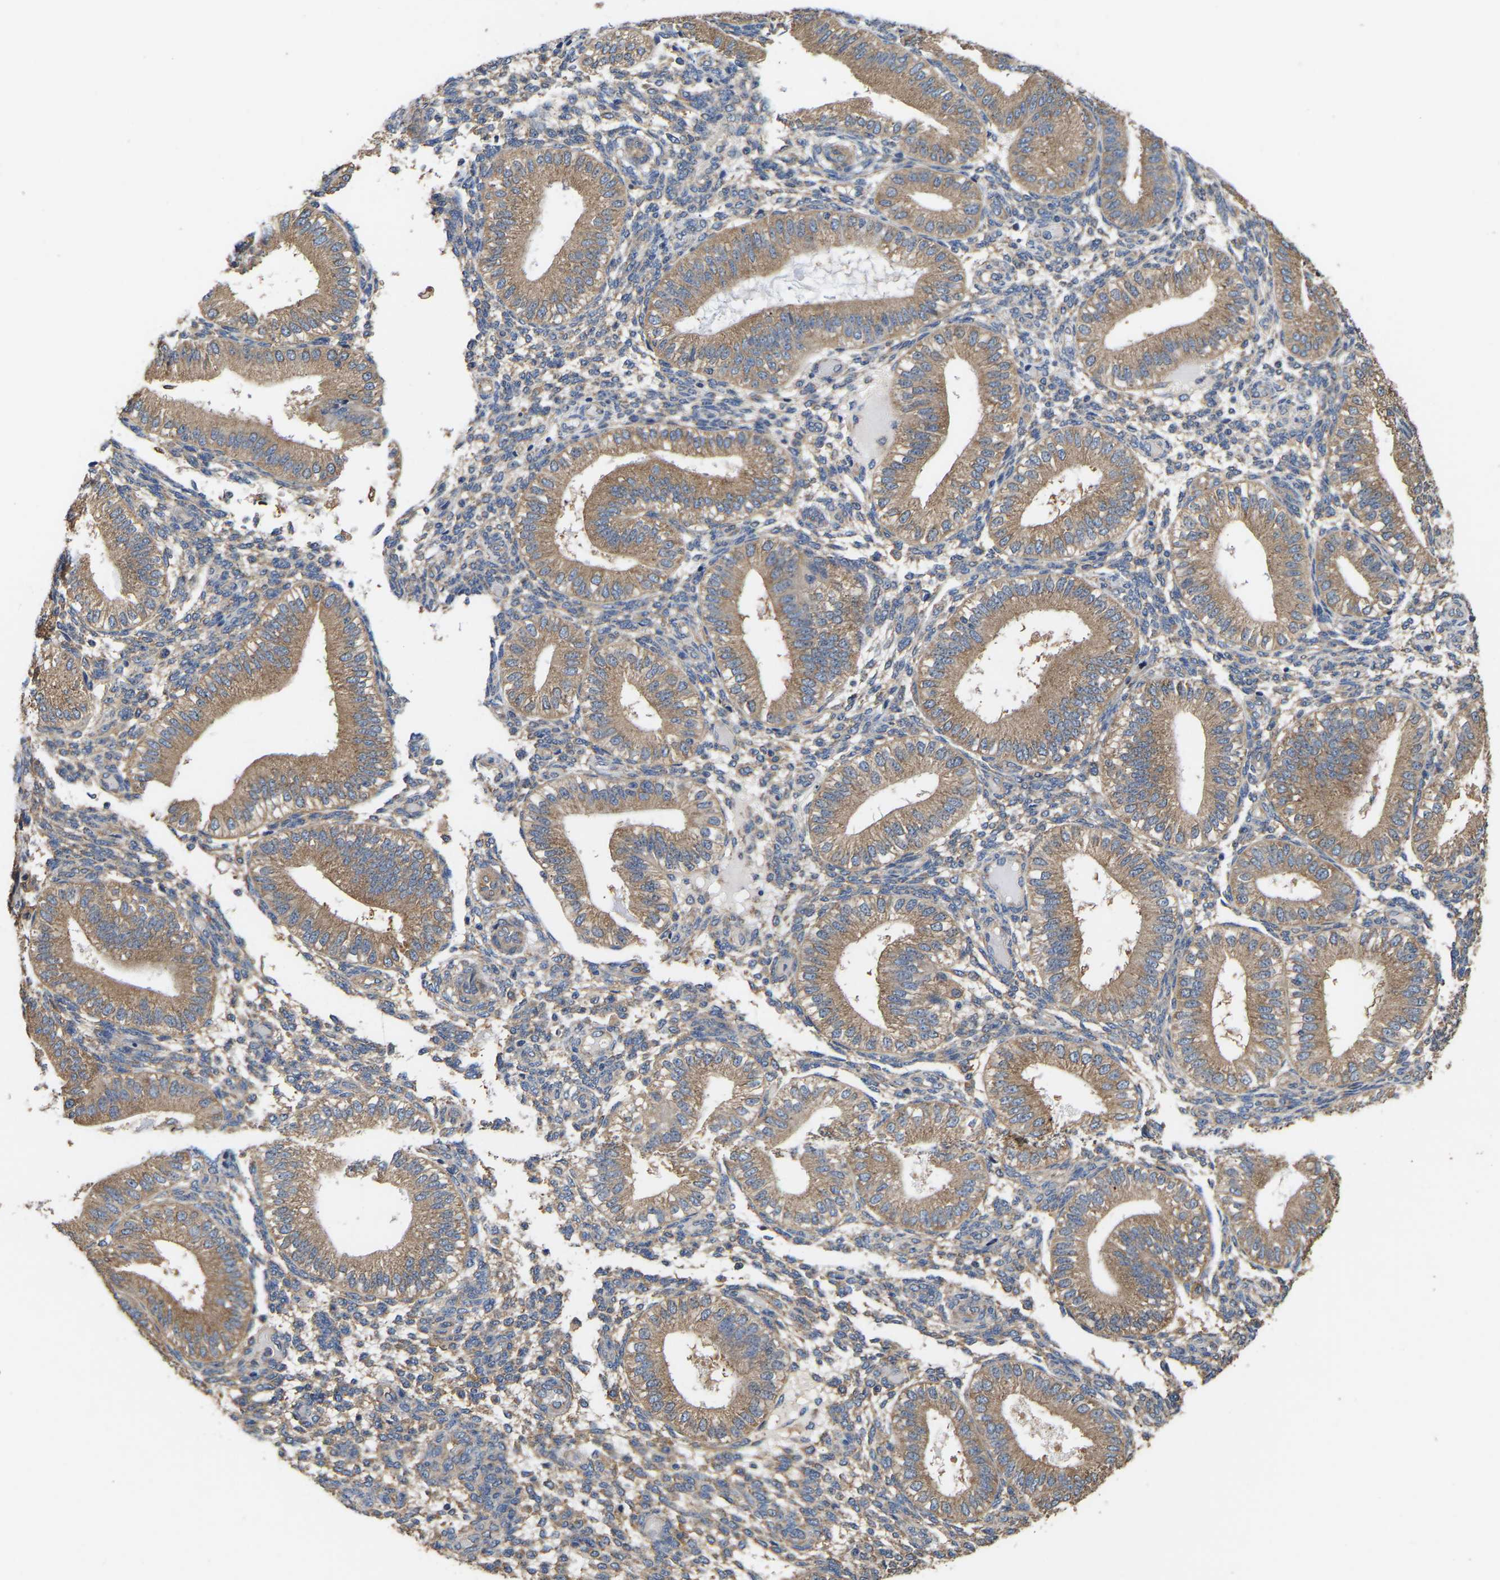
{"staining": {"intensity": "weak", "quantity": "25%-75%", "location": "cytoplasmic/membranous"}, "tissue": "endometrium", "cell_type": "Cells in endometrial stroma", "image_type": "normal", "snomed": [{"axis": "morphology", "description": "Normal tissue, NOS"}, {"axis": "topography", "description": "Endometrium"}], "caption": "Cells in endometrial stroma exhibit weak cytoplasmic/membranous staining in about 25%-75% of cells in normal endometrium.", "gene": "AIMP2", "patient": {"sex": "female", "age": 39}}